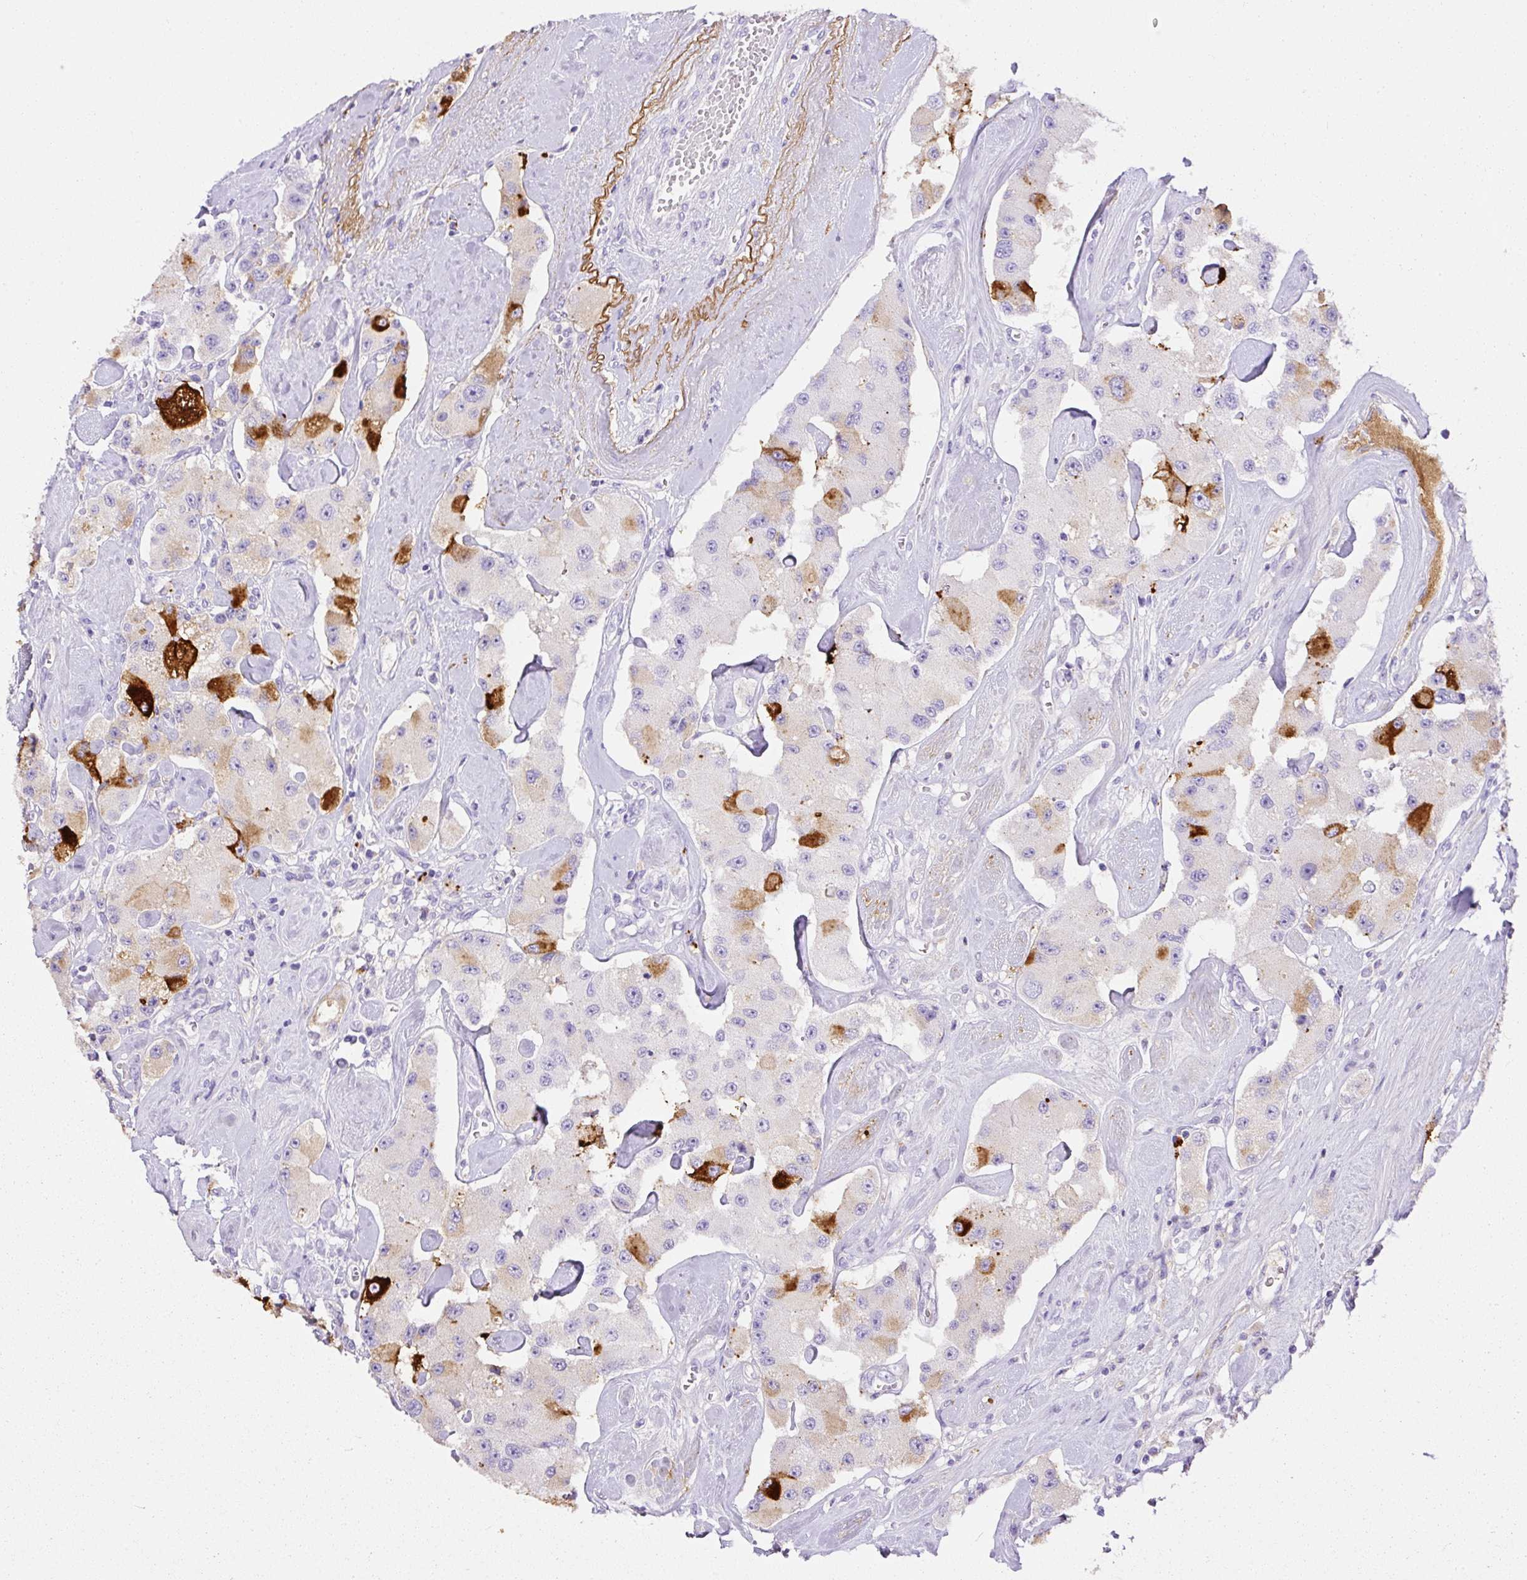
{"staining": {"intensity": "strong", "quantity": "<25%", "location": "cytoplasmic/membranous"}, "tissue": "carcinoid", "cell_type": "Tumor cells", "image_type": "cancer", "snomed": [{"axis": "morphology", "description": "Carcinoid, malignant, NOS"}, {"axis": "topography", "description": "Pancreas"}], "caption": "DAB (3,3'-diaminobenzidine) immunohistochemical staining of carcinoid (malignant) exhibits strong cytoplasmic/membranous protein positivity in approximately <25% of tumor cells. The staining is performed using DAB brown chromogen to label protein expression. The nuclei are counter-stained blue using hematoxylin.", "gene": "APCS", "patient": {"sex": "male", "age": 41}}